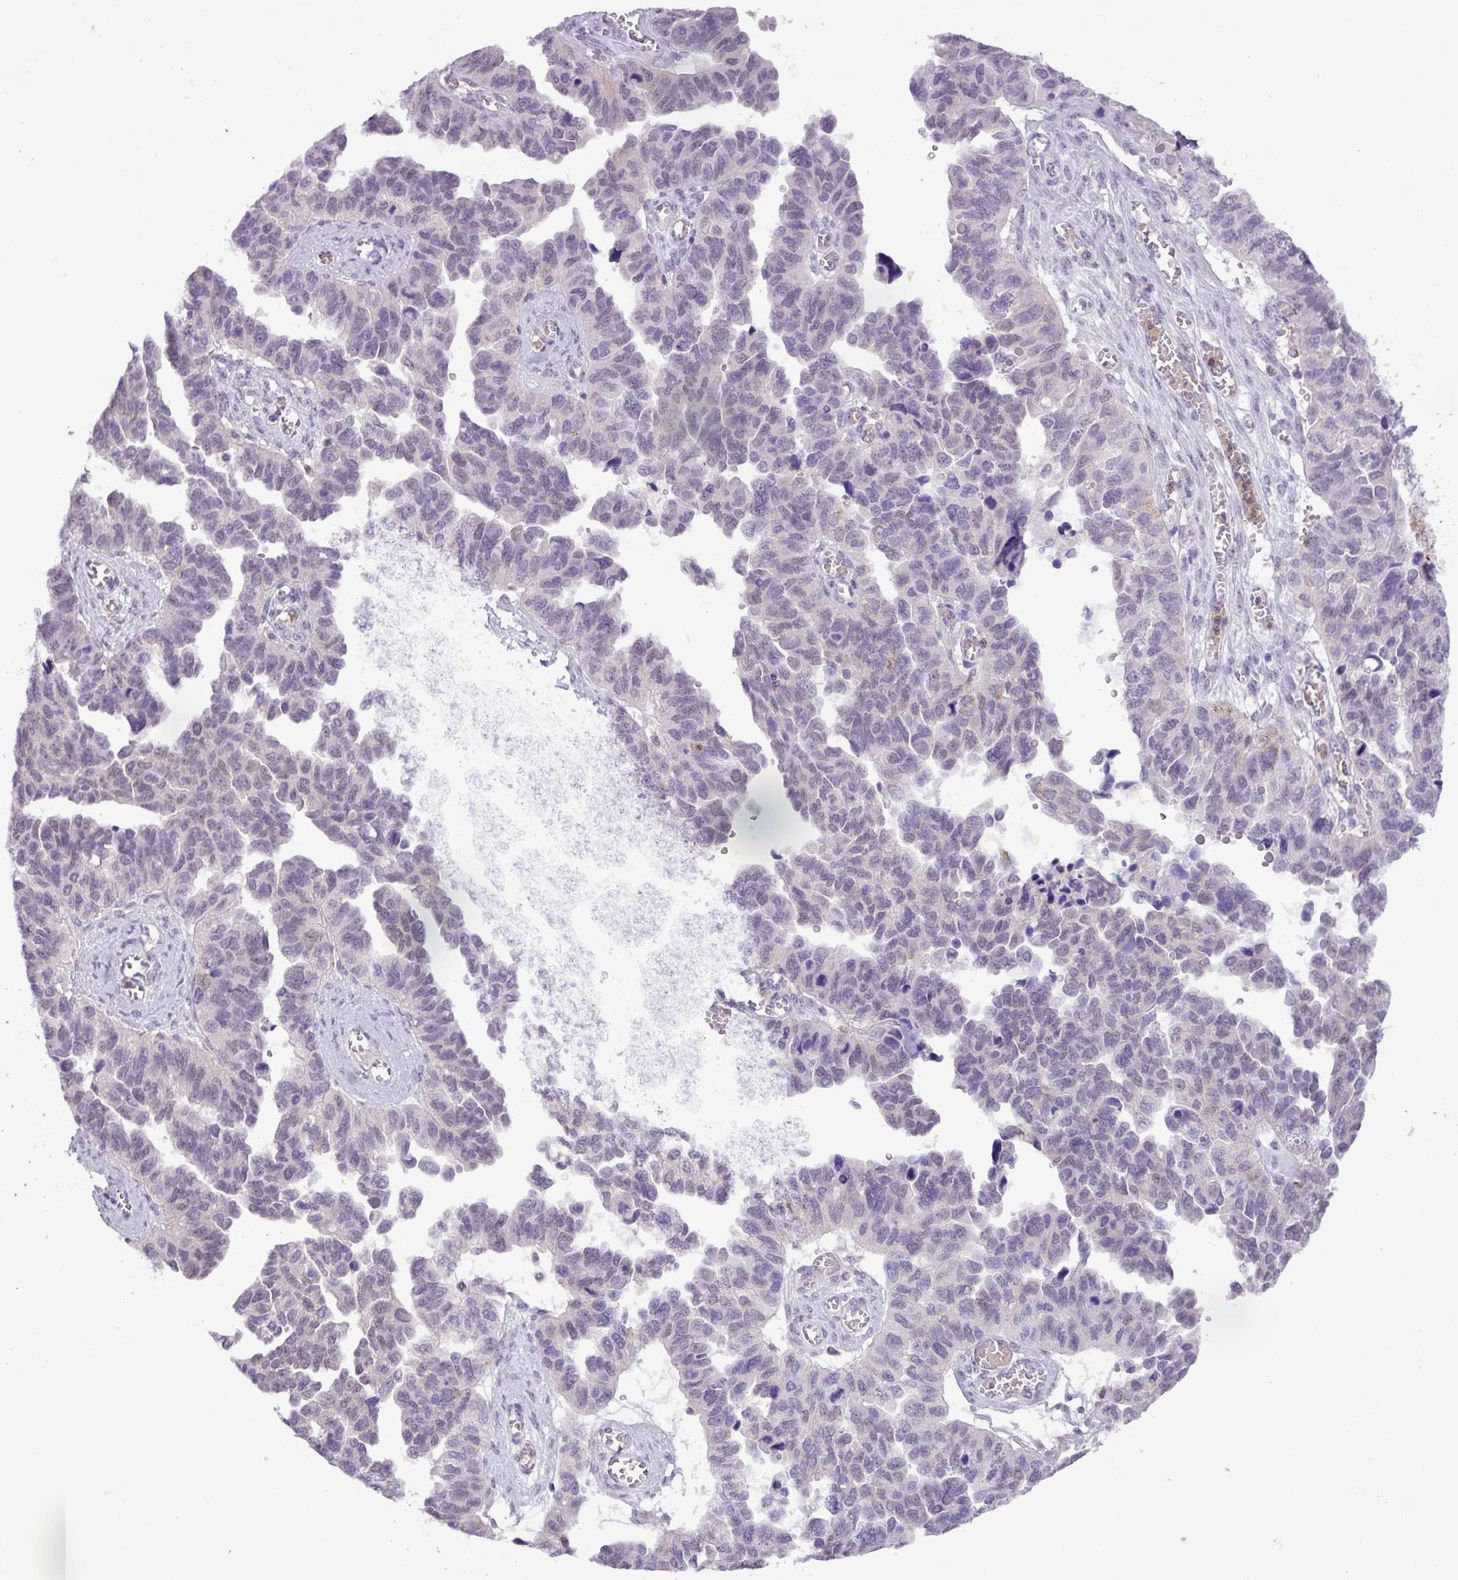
{"staining": {"intensity": "negative", "quantity": "none", "location": "none"}, "tissue": "ovarian cancer", "cell_type": "Tumor cells", "image_type": "cancer", "snomed": [{"axis": "morphology", "description": "Cystadenocarcinoma, serous, NOS"}, {"axis": "topography", "description": "Ovary"}], "caption": "Histopathology image shows no significant protein staining in tumor cells of ovarian serous cystadenocarcinoma.", "gene": "TONSL", "patient": {"sex": "female", "age": 64}}